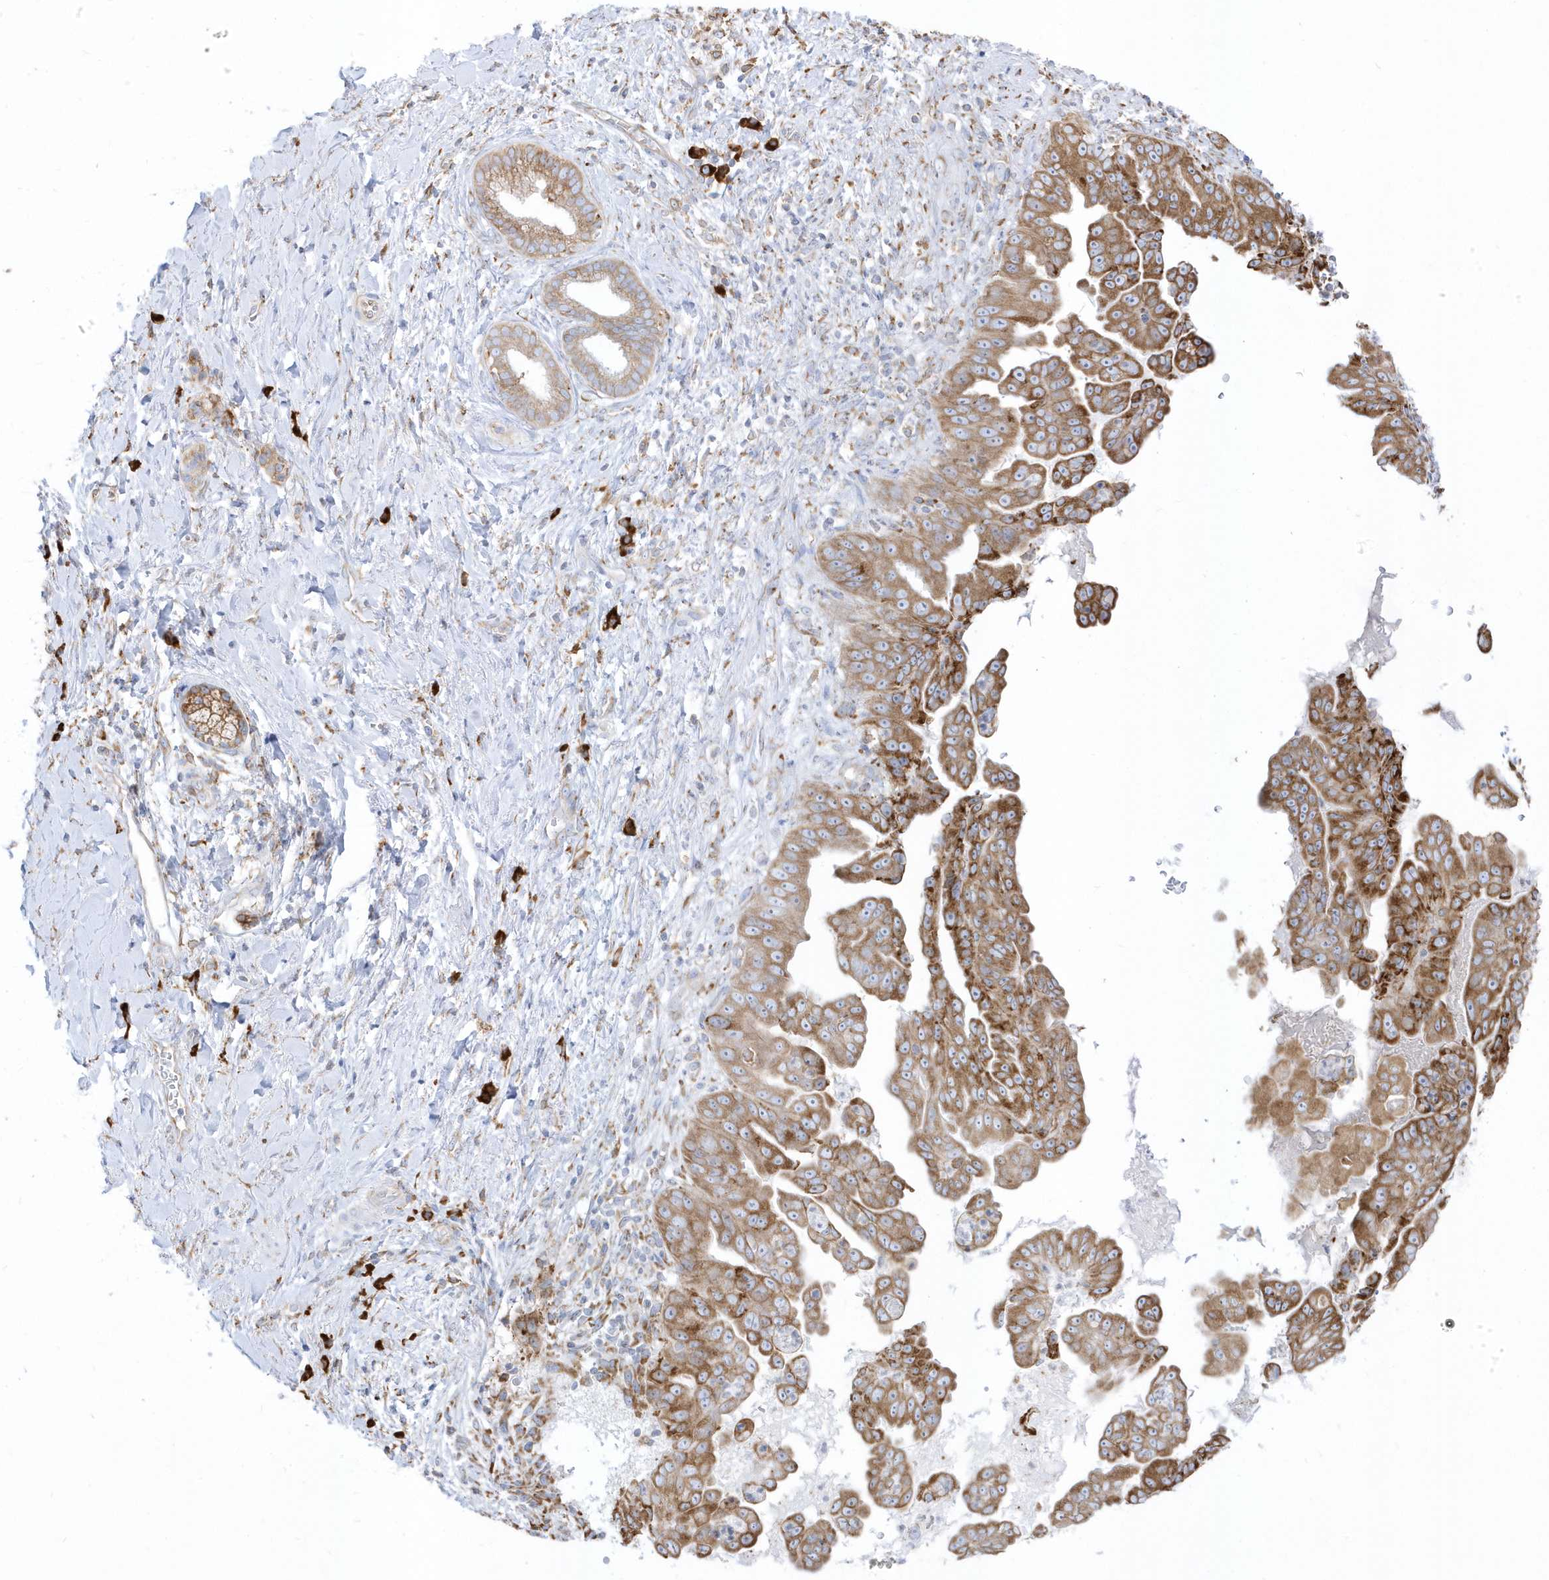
{"staining": {"intensity": "strong", "quantity": ">75%", "location": "cytoplasmic/membranous"}, "tissue": "pancreatic cancer", "cell_type": "Tumor cells", "image_type": "cancer", "snomed": [{"axis": "morphology", "description": "Adenocarcinoma, NOS"}, {"axis": "topography", "description": "Pancreas"}], "caption": "Immunohistochemical staining of pancreatic adenocarcinoma shows high levels of strong cytoplasmic/membranous positivity in about >75% of tumor cells. The staining was performed using DAB (3,3'-diaminobenzidine) to visualize the protein expression in brown, while the nuclei were stained in blue with hematoxylin (Magnification: 20x).", "gene": "PDIA6", "patient": {"sex": "female", "age": 78}}